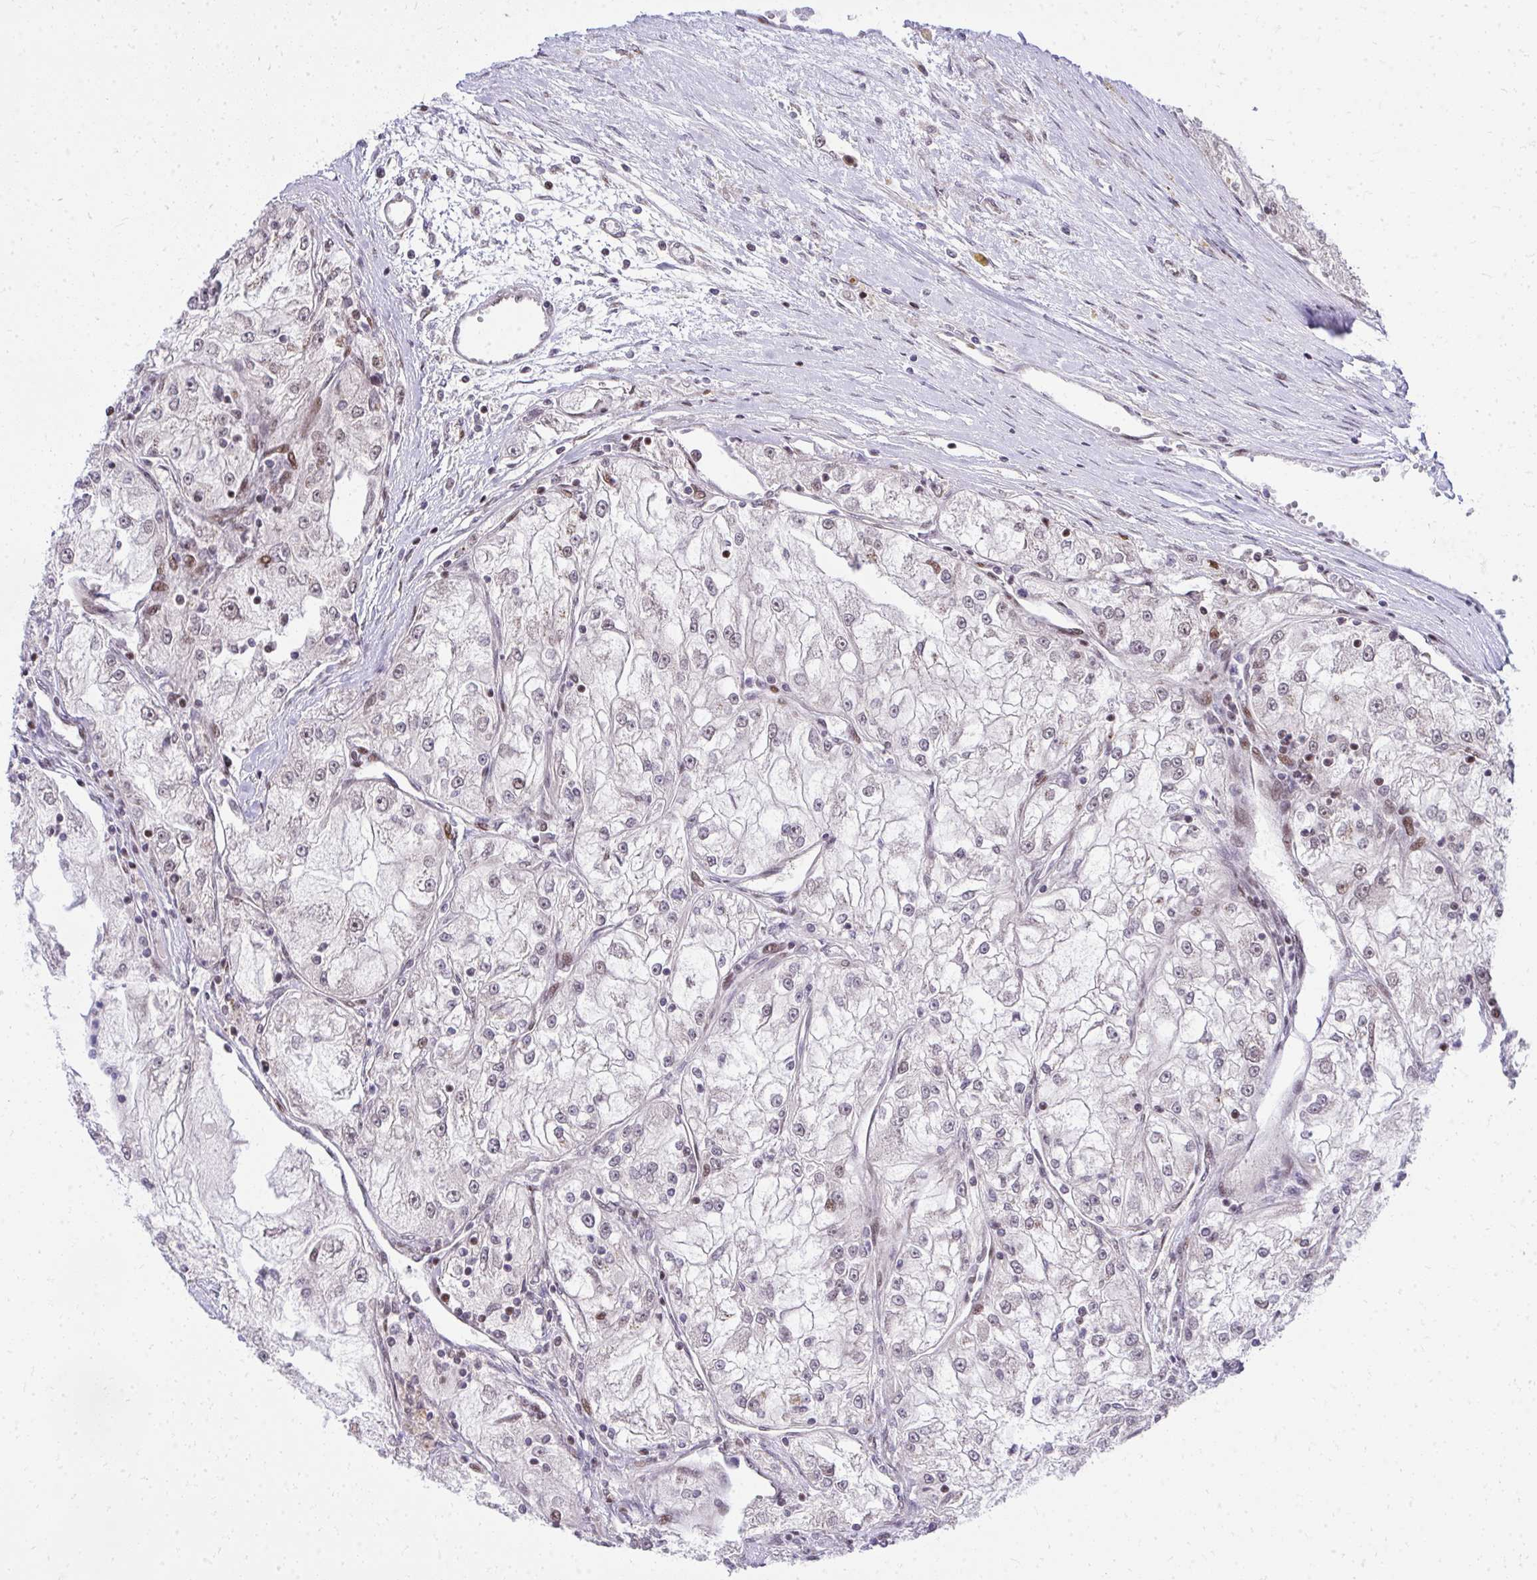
{"staining": {"intensity": "negative", "quantity": "none", "location": "none"}, "tissue": "renal cancer", "cell_type": "Tumor cells", "image_type": "cancer", "snomed": [{"axis": "morphology", "description": "Adenocarcinoma, NOS"}, {"axis": "topography", "description": "Kidney"}], "caption": "Micrograph shows no protein positivity in tumor cells of adenocarcinoma (renal) tissue.", "gene": "PIGY", "patient": {"sex": "female", "age": 72}}